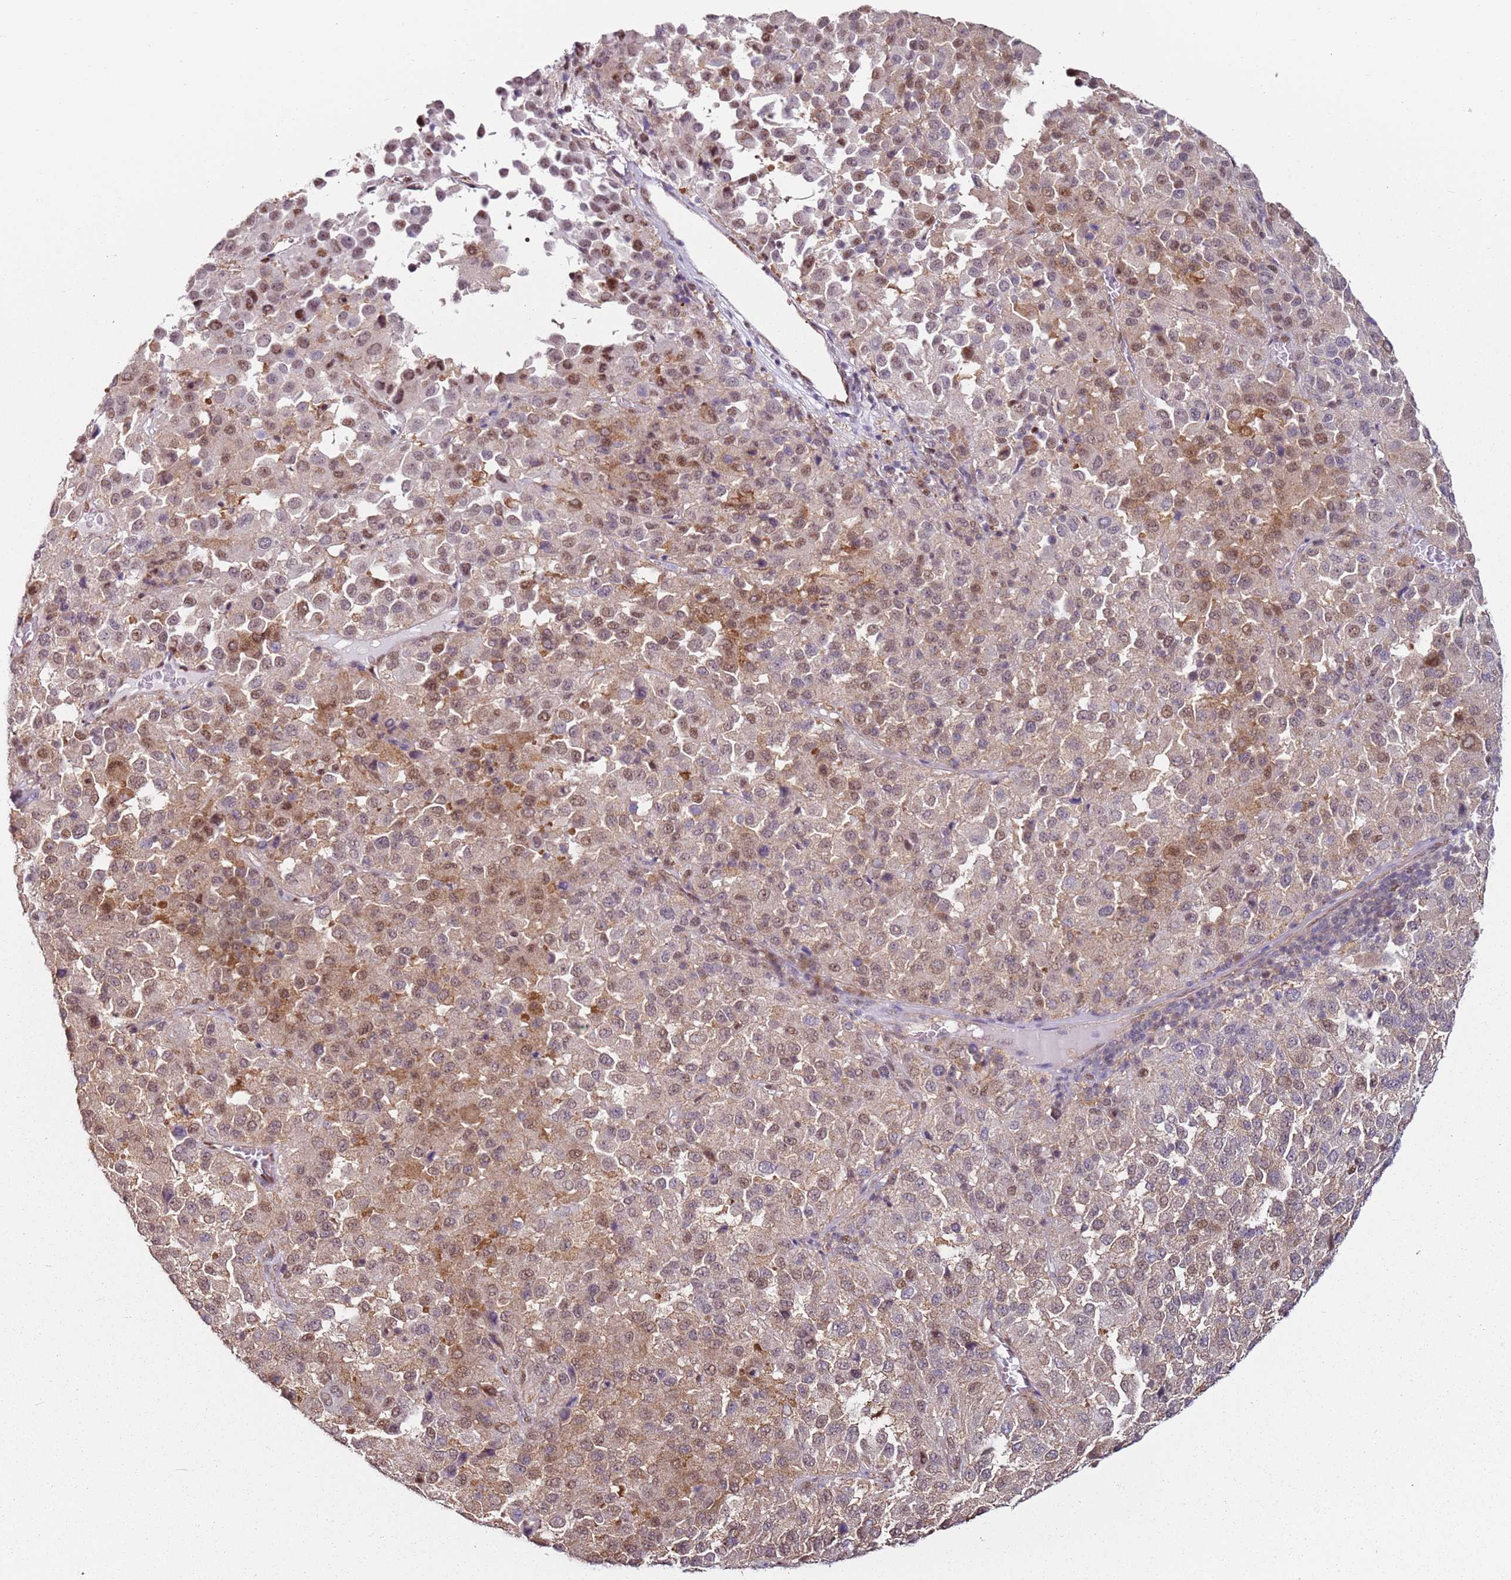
{"staining": {"intensity": "moderate", "quantity": "25%-75%", "location": "cytoplasmic/membranous,nuclear"}, "tissue": "melanoma", "cell_type": "Tumor cells", "image_type": "cancer", "snomed": [{"axis": "morphology", "description": "Malignant melanoma, Metastatic site"}, {"axis": "topography", "description": "Lung"}], "caption": "Moderate cytoplasmic/membranous and nuclear protein expression is appreciated in about 25%-75% of tumor cells in melanoma. Using DAB (brown) and hematoxylin (blue) stains, captured at high magnification using brightfield microscopy.", "gene": "PSMD4", "patient": {"sex": "male", "age": 64}}